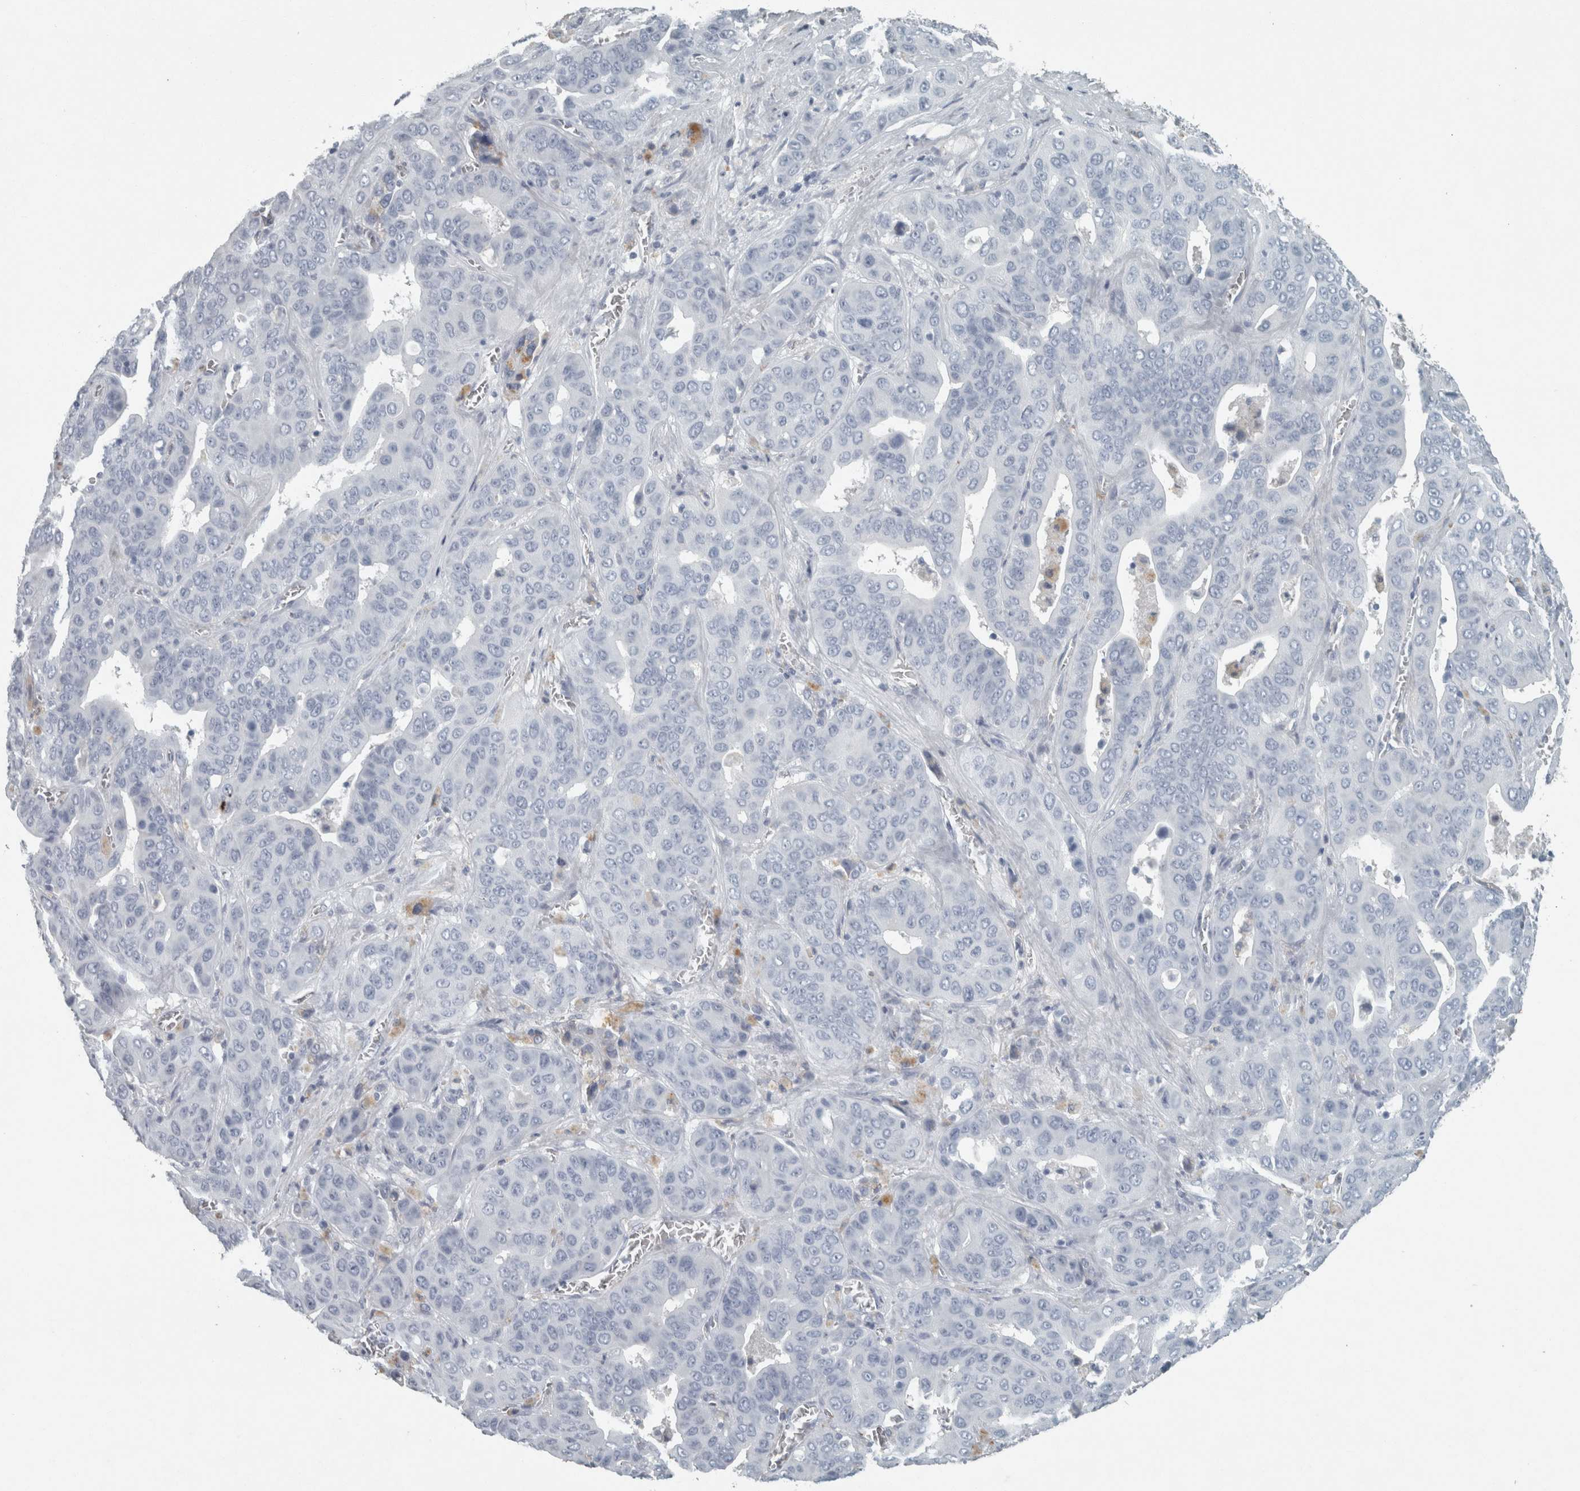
{"staining": {"intensity": "negative", "quantity": "none", "location": "none"}, "tissue": "liver cancer", "cell_type": "Tumor cells", "image_type": "cancer", "snomed": [{"axis": "morphology", "description": "Cholangiocarcinoma"}, {"axis": "topography", "description": "Liver"}], "caption": "DAB immunohistochemical staining of liver cancer shows no significant staining in tumor cells.", "gene": "CHL1", "patient": {"sex": "female", "age": 52}}